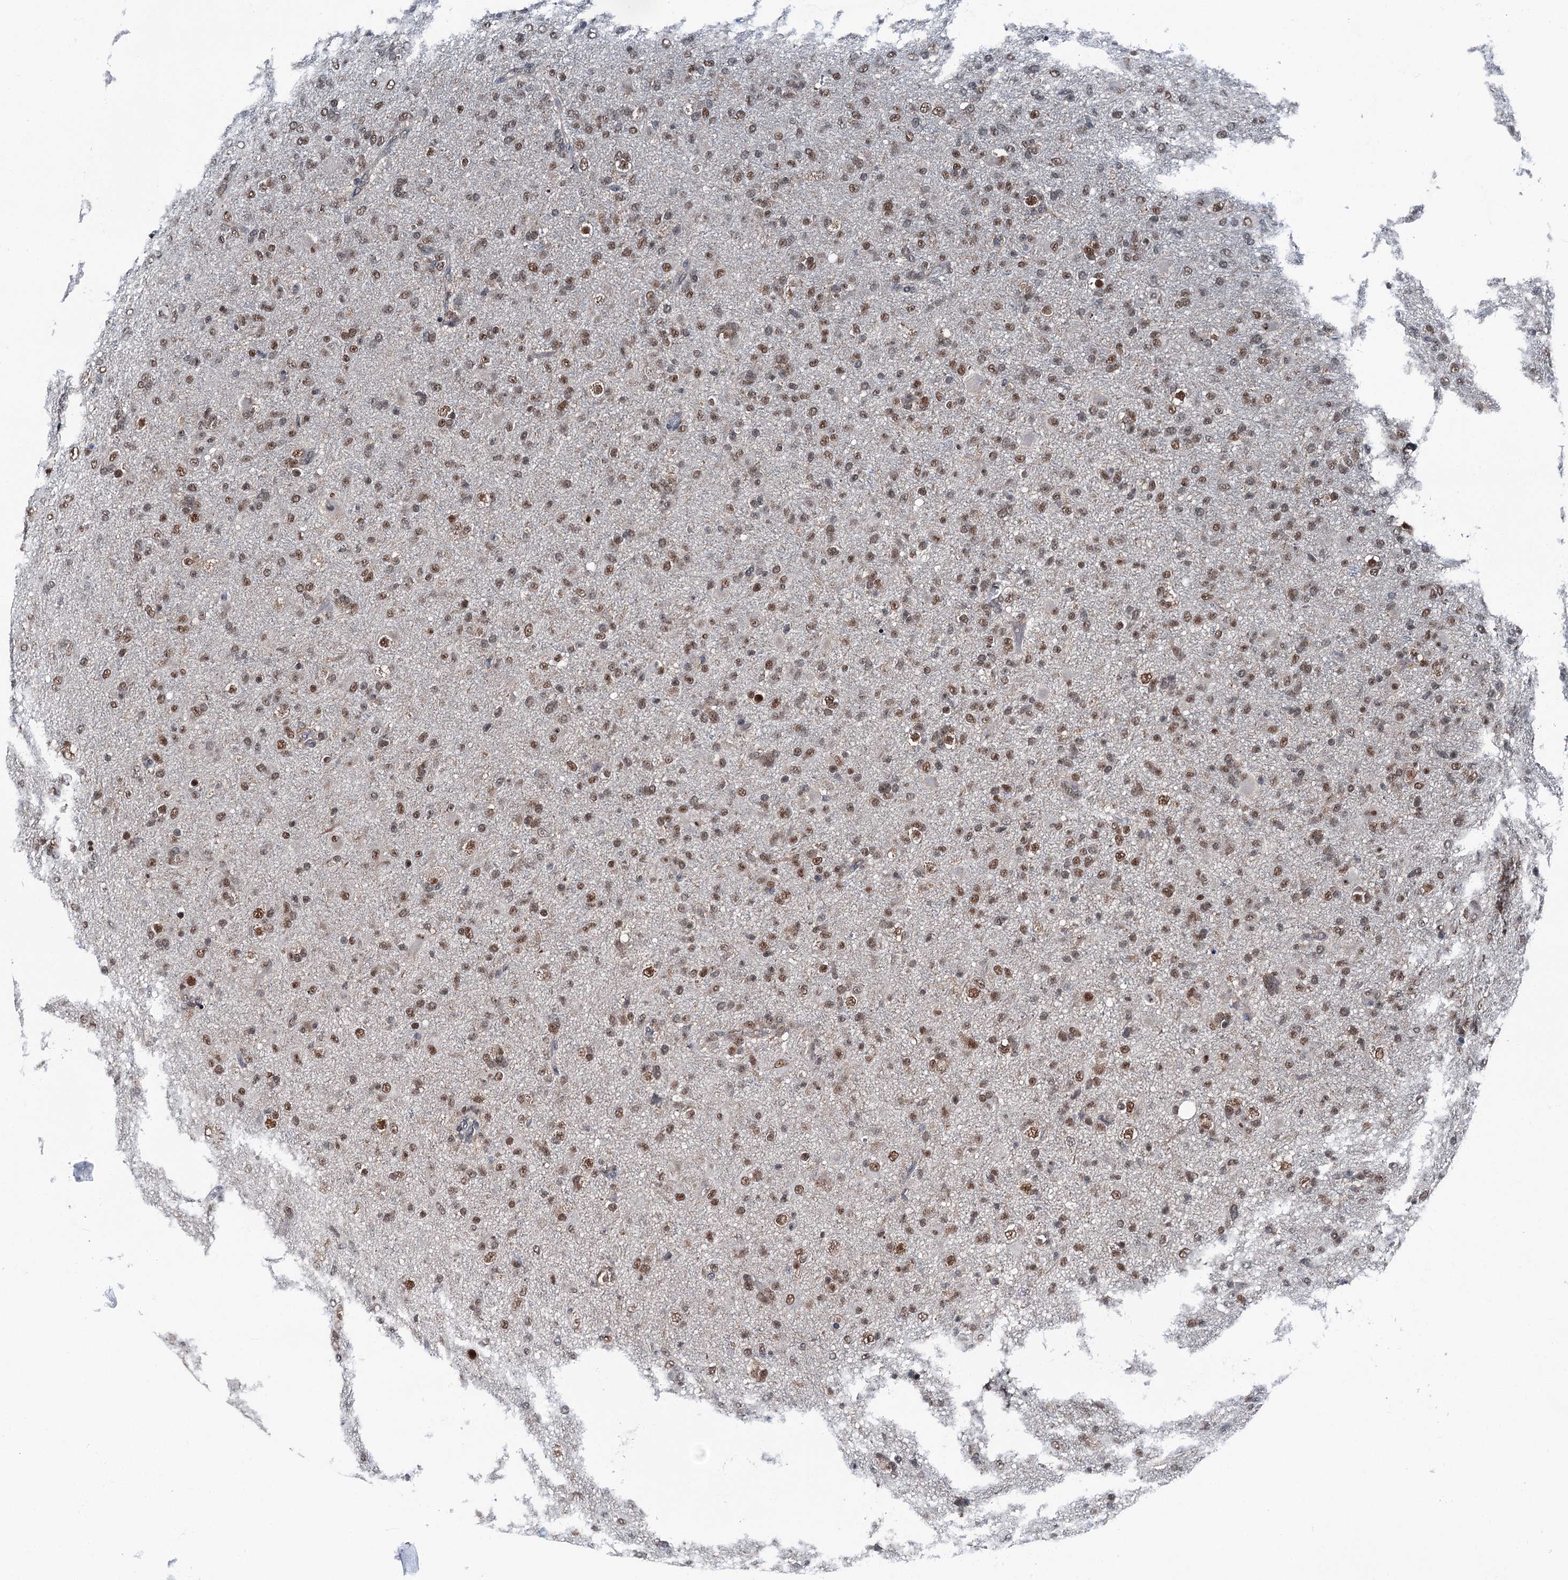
{"staining": {"intensity": "moderate", "quantity": ">75%", "location": "nuclear"}, "tissue": "glioma", "cell_type": "Tumor cells", "image_type": "cancer", "snomed": [{"axis": "morphology", "description": "Glioma, malignant, Low grade"}, {"axis": "topography", "description": "Brain"}], "caption": "Brown immunohistochemical staining in human malignant glioma (low-grade) shows moderate nuclear expression in about >75% of tumor cells.", "gene": "PSMD13", "patient": {"sex": "male", "age": 65}}